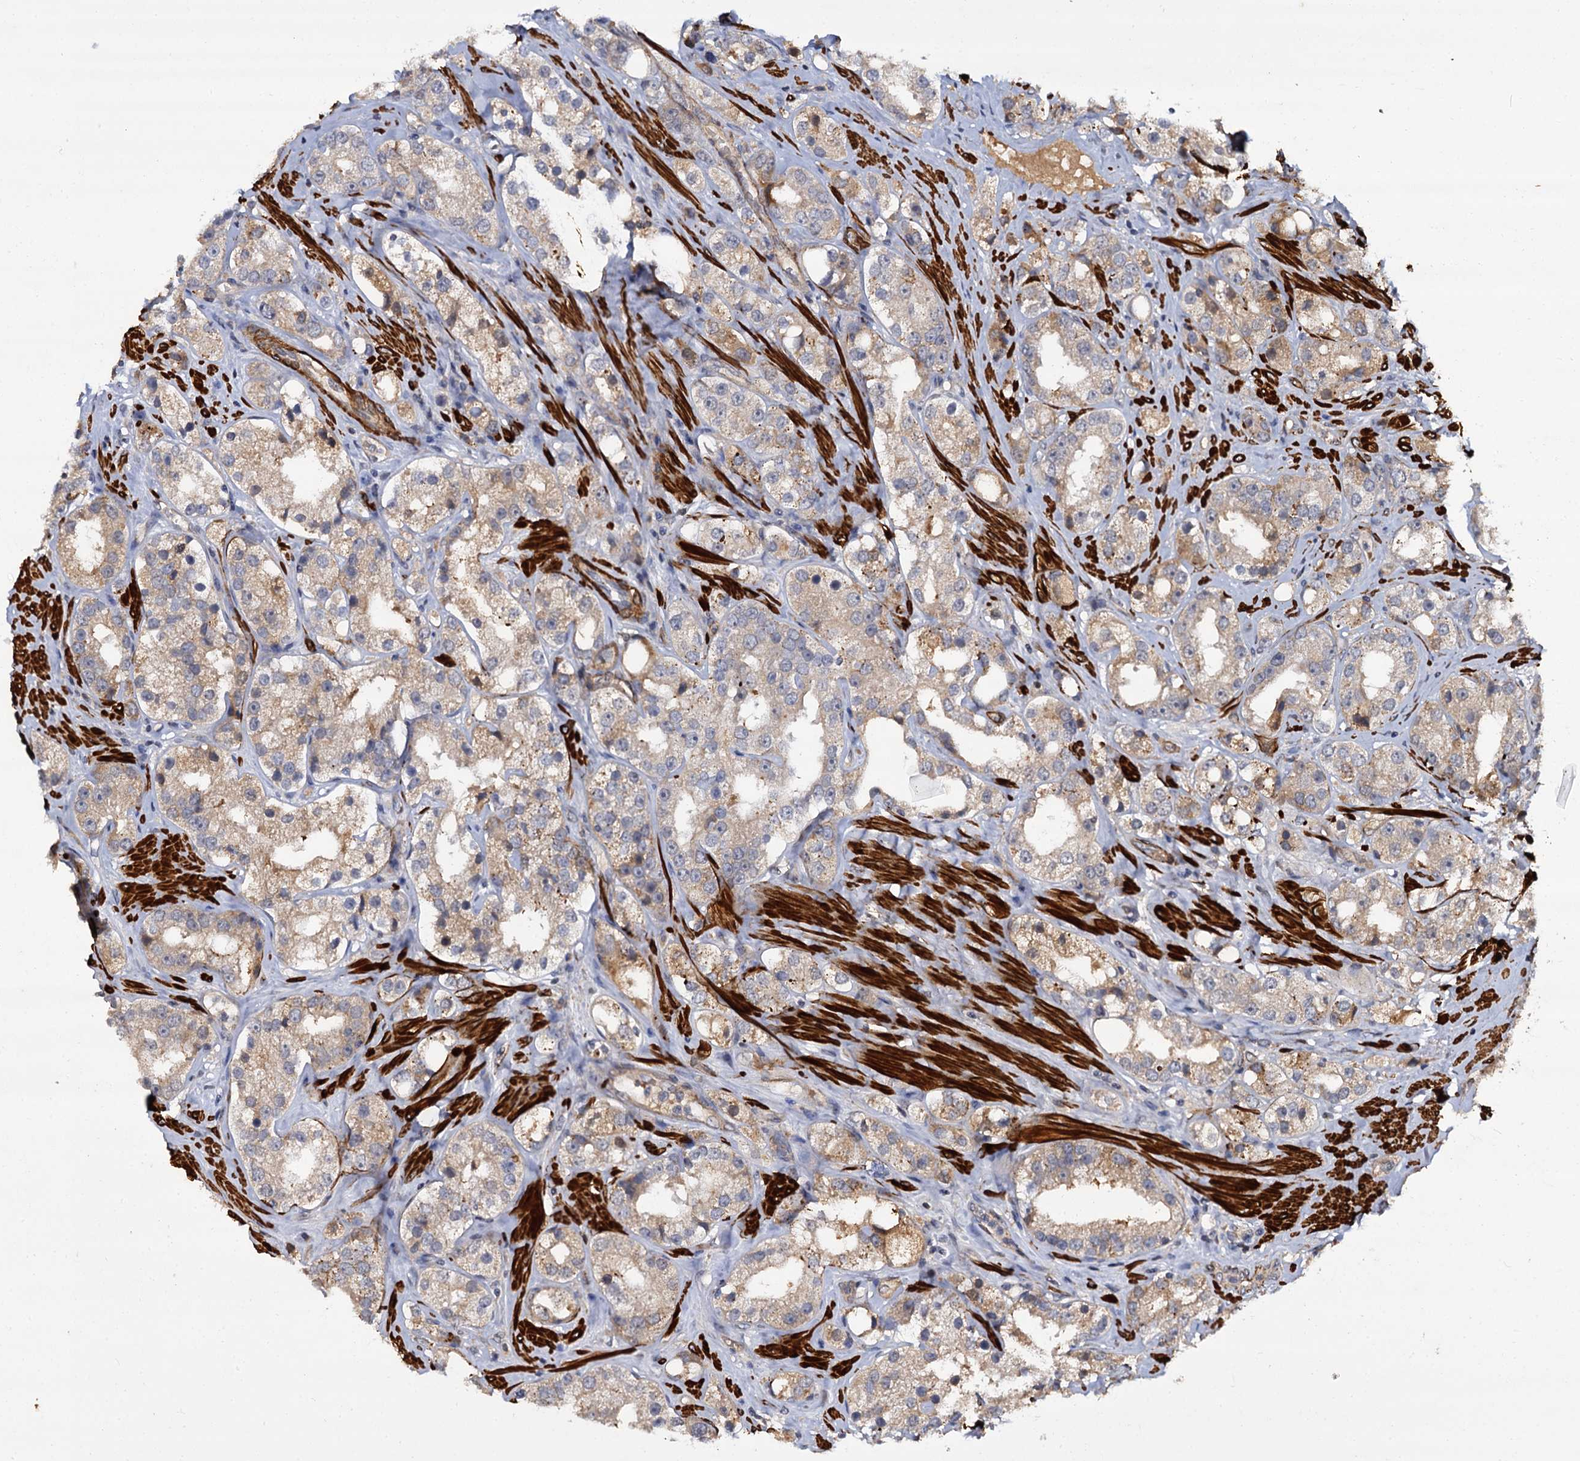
{"staining": {"intensity": "weak", "quantity": "25%-75%", "location": "cytoplasmic/membranous"}, "tissue": "prostate cancer", "cell_type": "Tumor cells", "image_type": "cancer", "snomed": [{"axis": "morphology", "description": "Adenocarcinoma, NOS"}, {"axis": "topography", "description": "Prostate"}], "caption": "Weak cytoplasmic/membranous staining for a protein is identified in about 25%-75% of tumor cells of prostate adenocarcinoma using IHC.", "gene": "ISM2", "patient": {"sex": "male", "age": 79}}